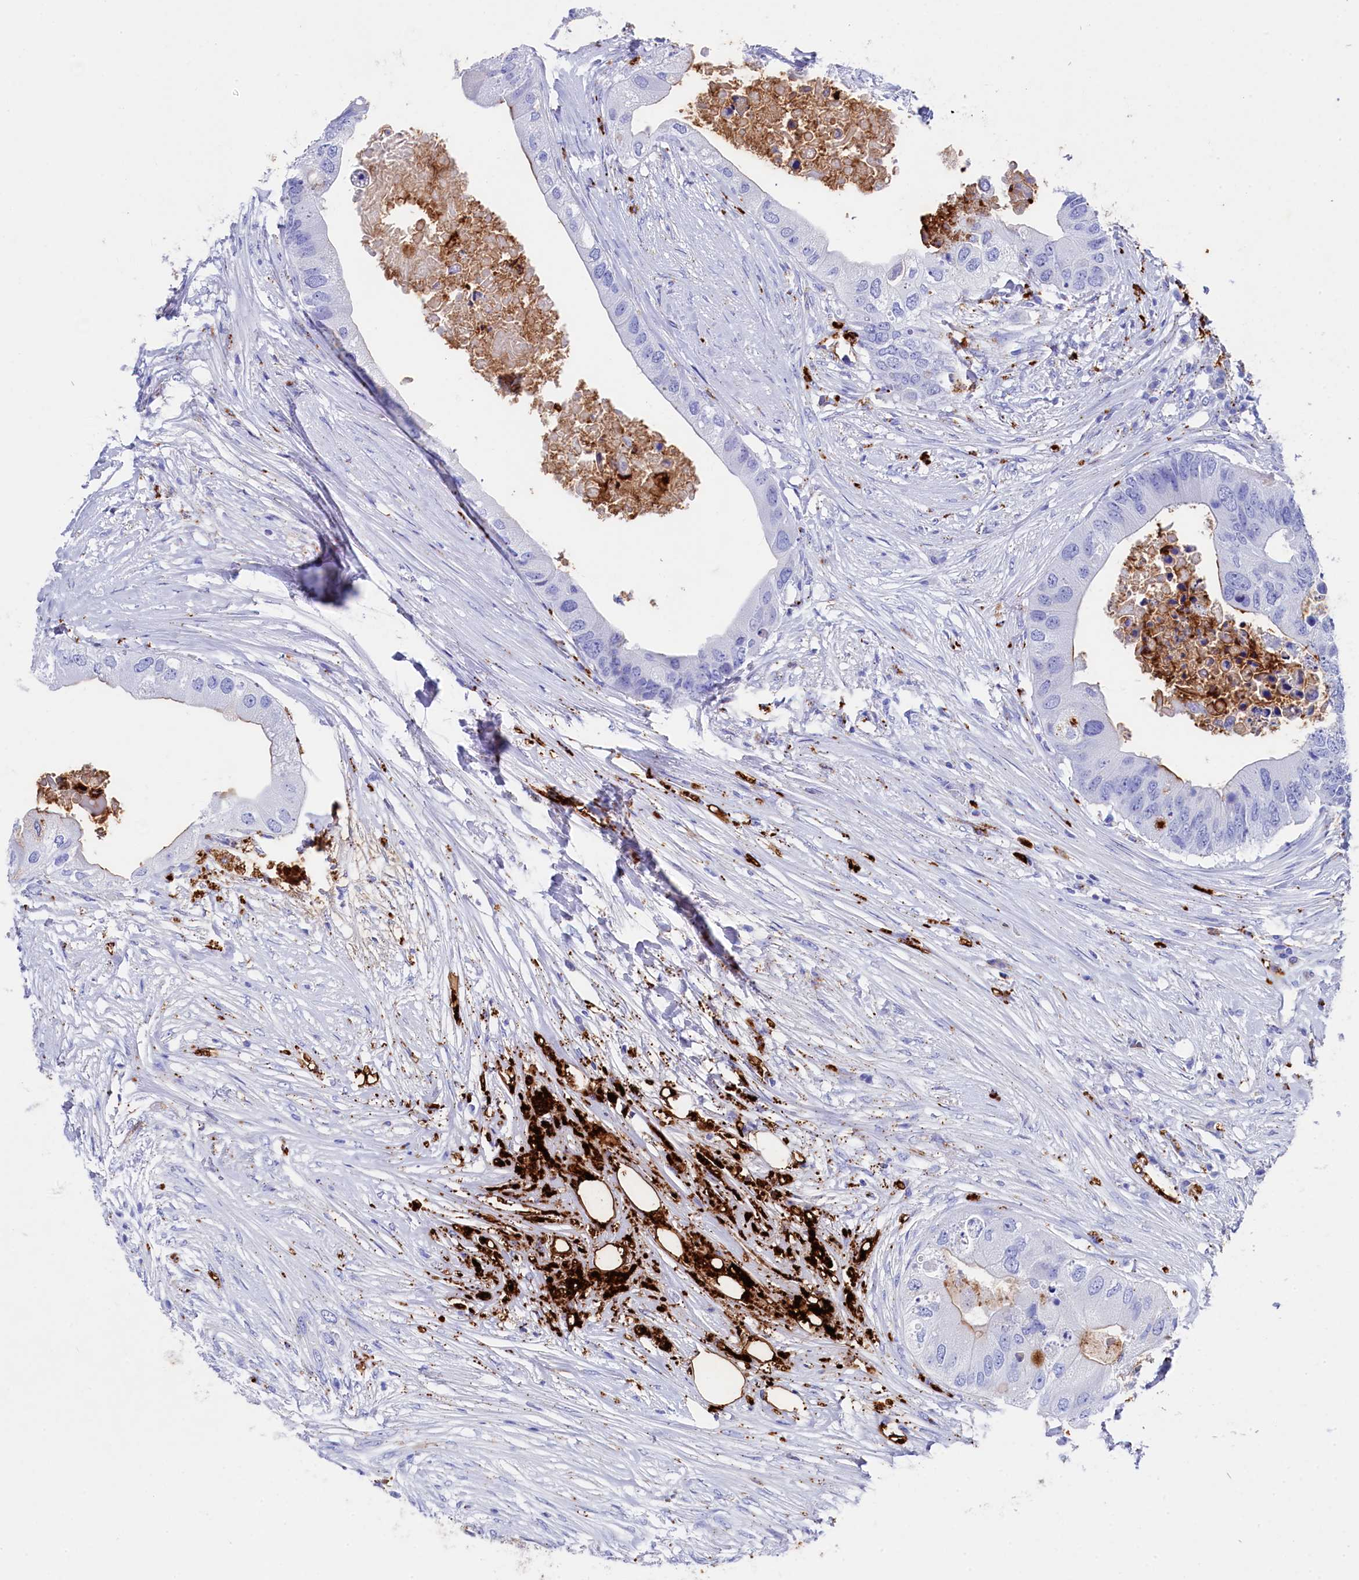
{"staining": {"intensity": "negative", "quantity": "none", "location": "none"}, "tissue": "colorectal cancer", "cell_type": "Tumor cells", "image_type": "cancer", "snomed": [{"axis": "morphology", "description": "Adenocarcinoma, NOS"}, {"axis": "topography", "description": "Colon"}], "caption": "Human adenocarcinoma (colorectal) stained for a protein using IHC exhibits no staining in tumor cells.", "gene": "PLAC8", "patient": {"sex": "male", "age": 71}}